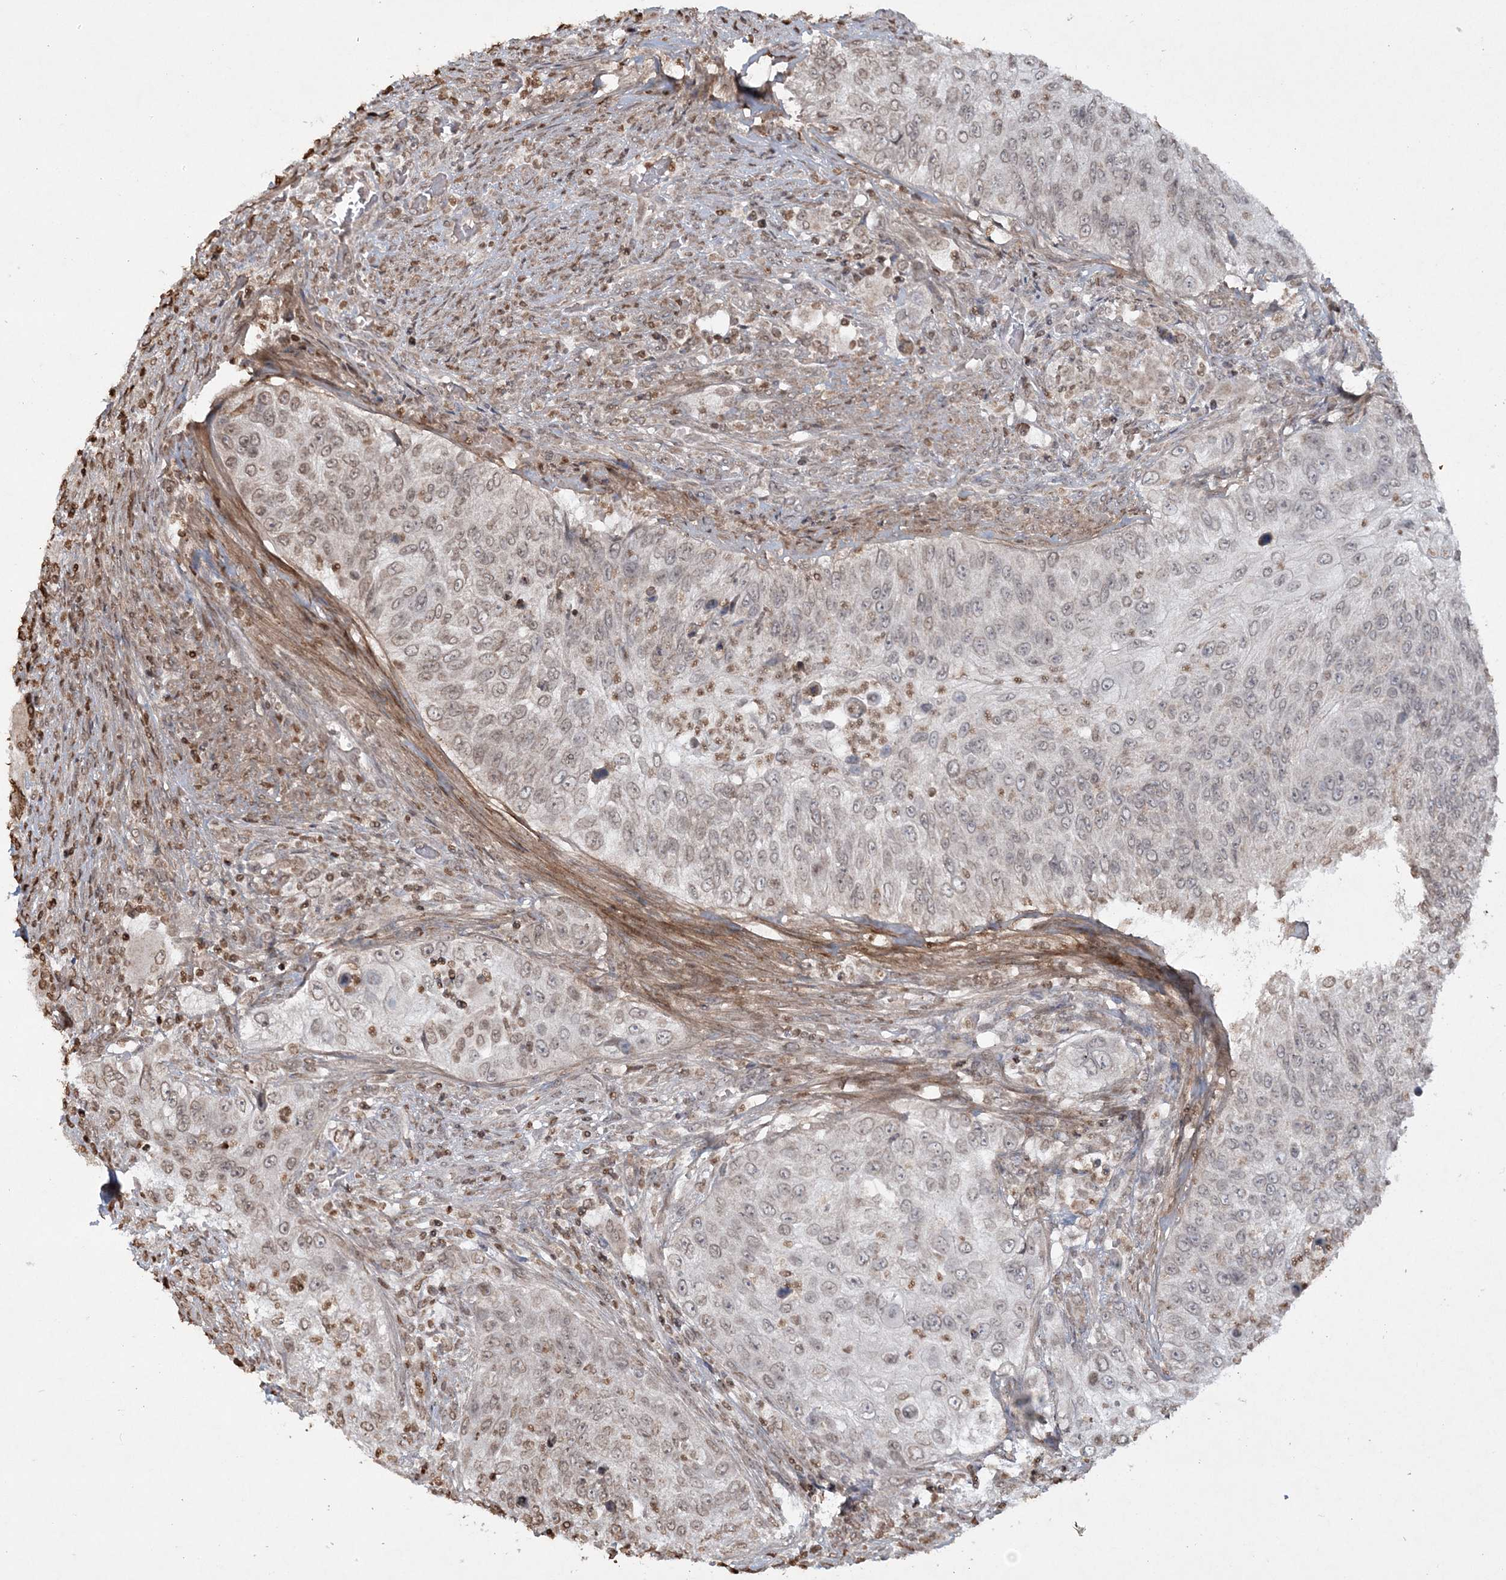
{"staining": {"intensity": "weak", "quantity": "<25%", "location": "cytoplasmic/membranous"}, "tissue": "urothelial cancer", "cell_type": "Tumor cells", "image_type": "cancer", "snomed": [{"axis": "morphology", "description": "Urothelial carcinoma, High grade"}, {"axis": "topography", "description": "Urinary bladder"}], "caption": "Immunohistochemistry (IHC) image of urothelial cancer stained for a protein (brown), which displays no expression in tumor cells.", "gene": "TTC7A", "patient": {"sex": "female", "age": 60}}